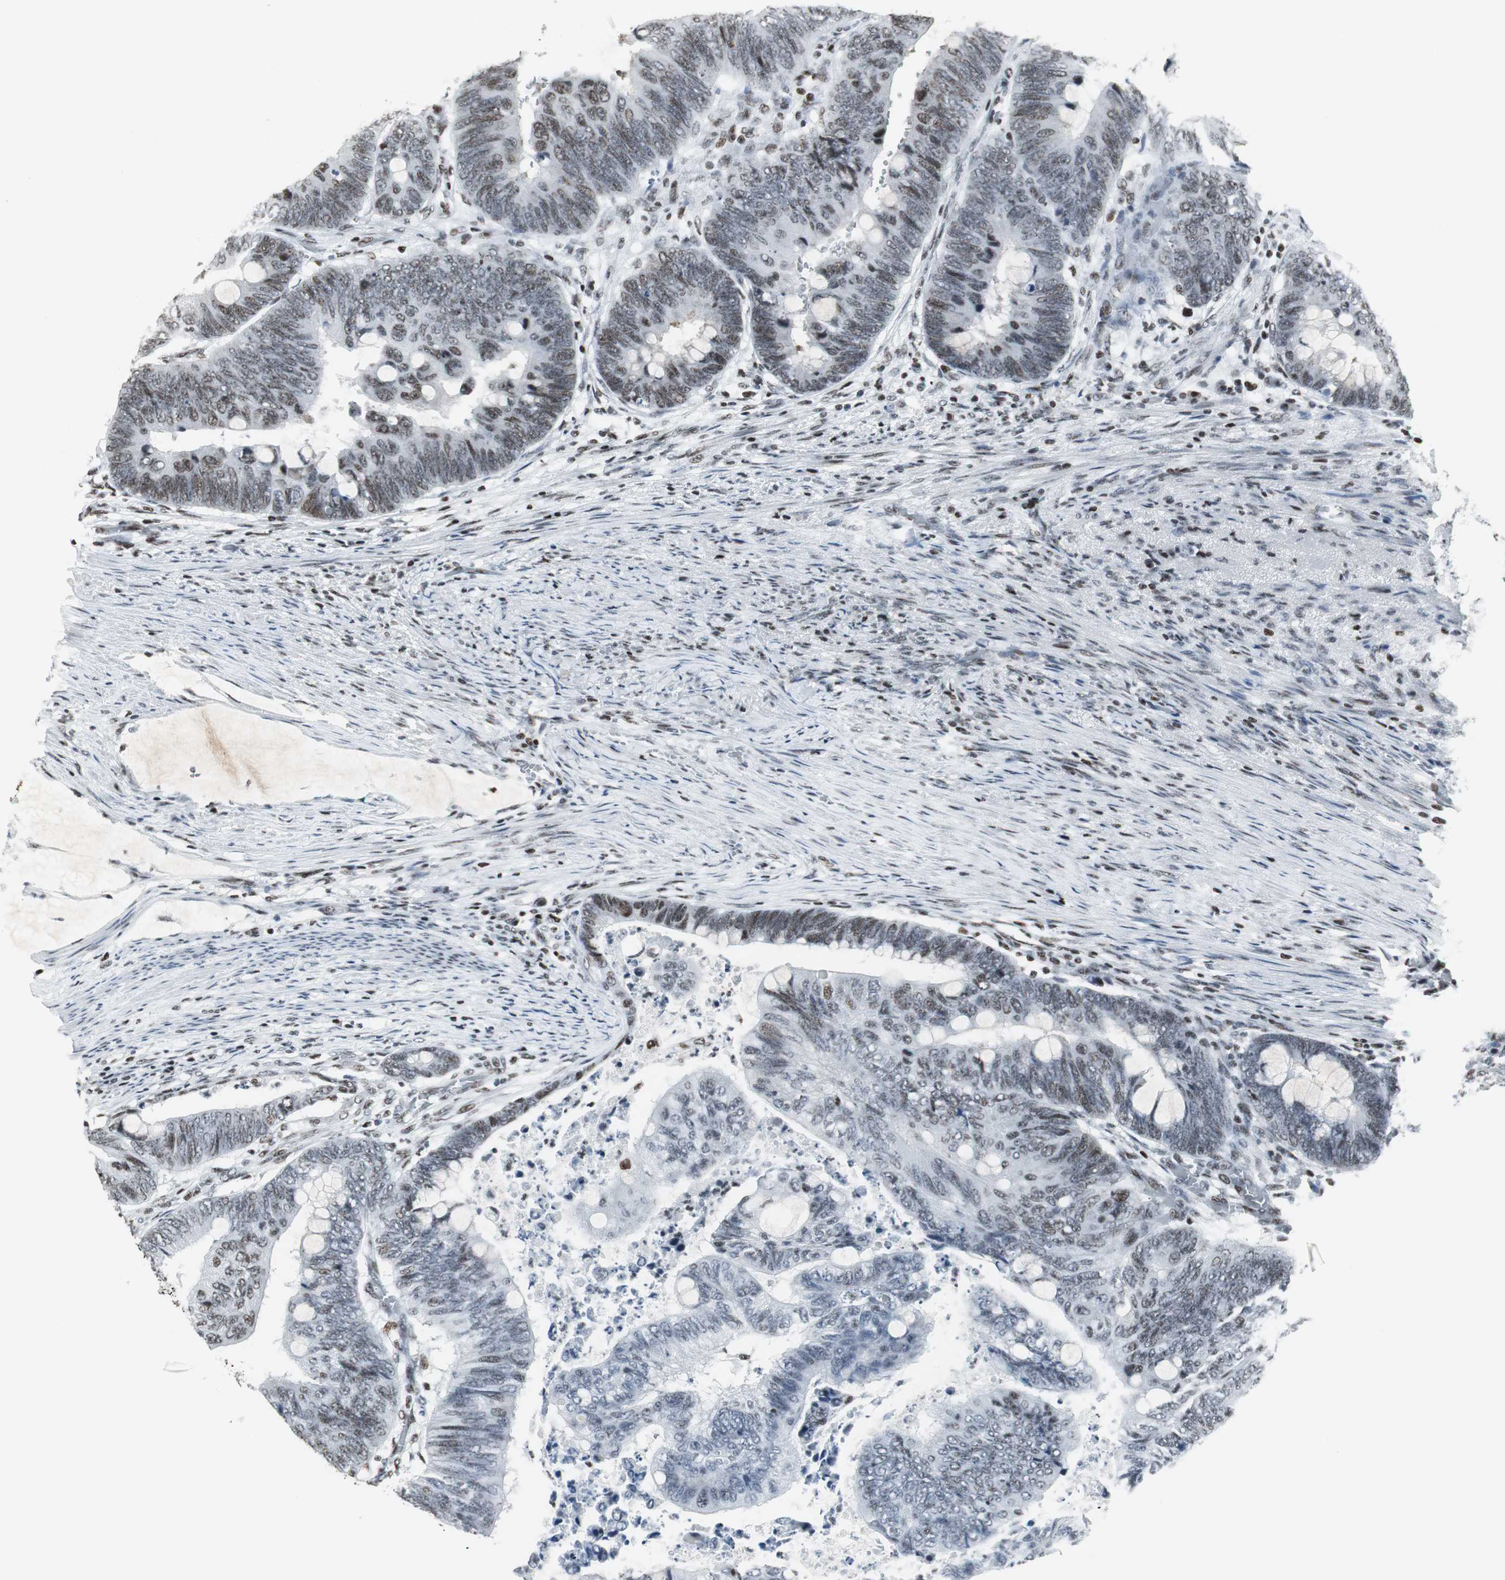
{"staining": {"intensity": "weak", "quantity": ">75%", "location": "nuclear"}, "tissue": "colorectal cancer", "cell_type": "Tumor cells", "image_type": "cancer", "snomed": [{"axis": "morphology", "description": "Normal tissue, NOS"}, {"axis": "morphology", "description": "Adenocarcinoma, NOS"}, {"axis": "topography", "description": "Rectum"}, {"axis": "topography", "description": "Peripheral nerve tissue"}], "caption": "A low amount of weak nuclear staining is present in approximately >75% of tumor cells in colorectal cancer tissue. Nuclei are stained in blue.", "gene": "RBBP4", "patient": {"sex": "male", "age": 92}}